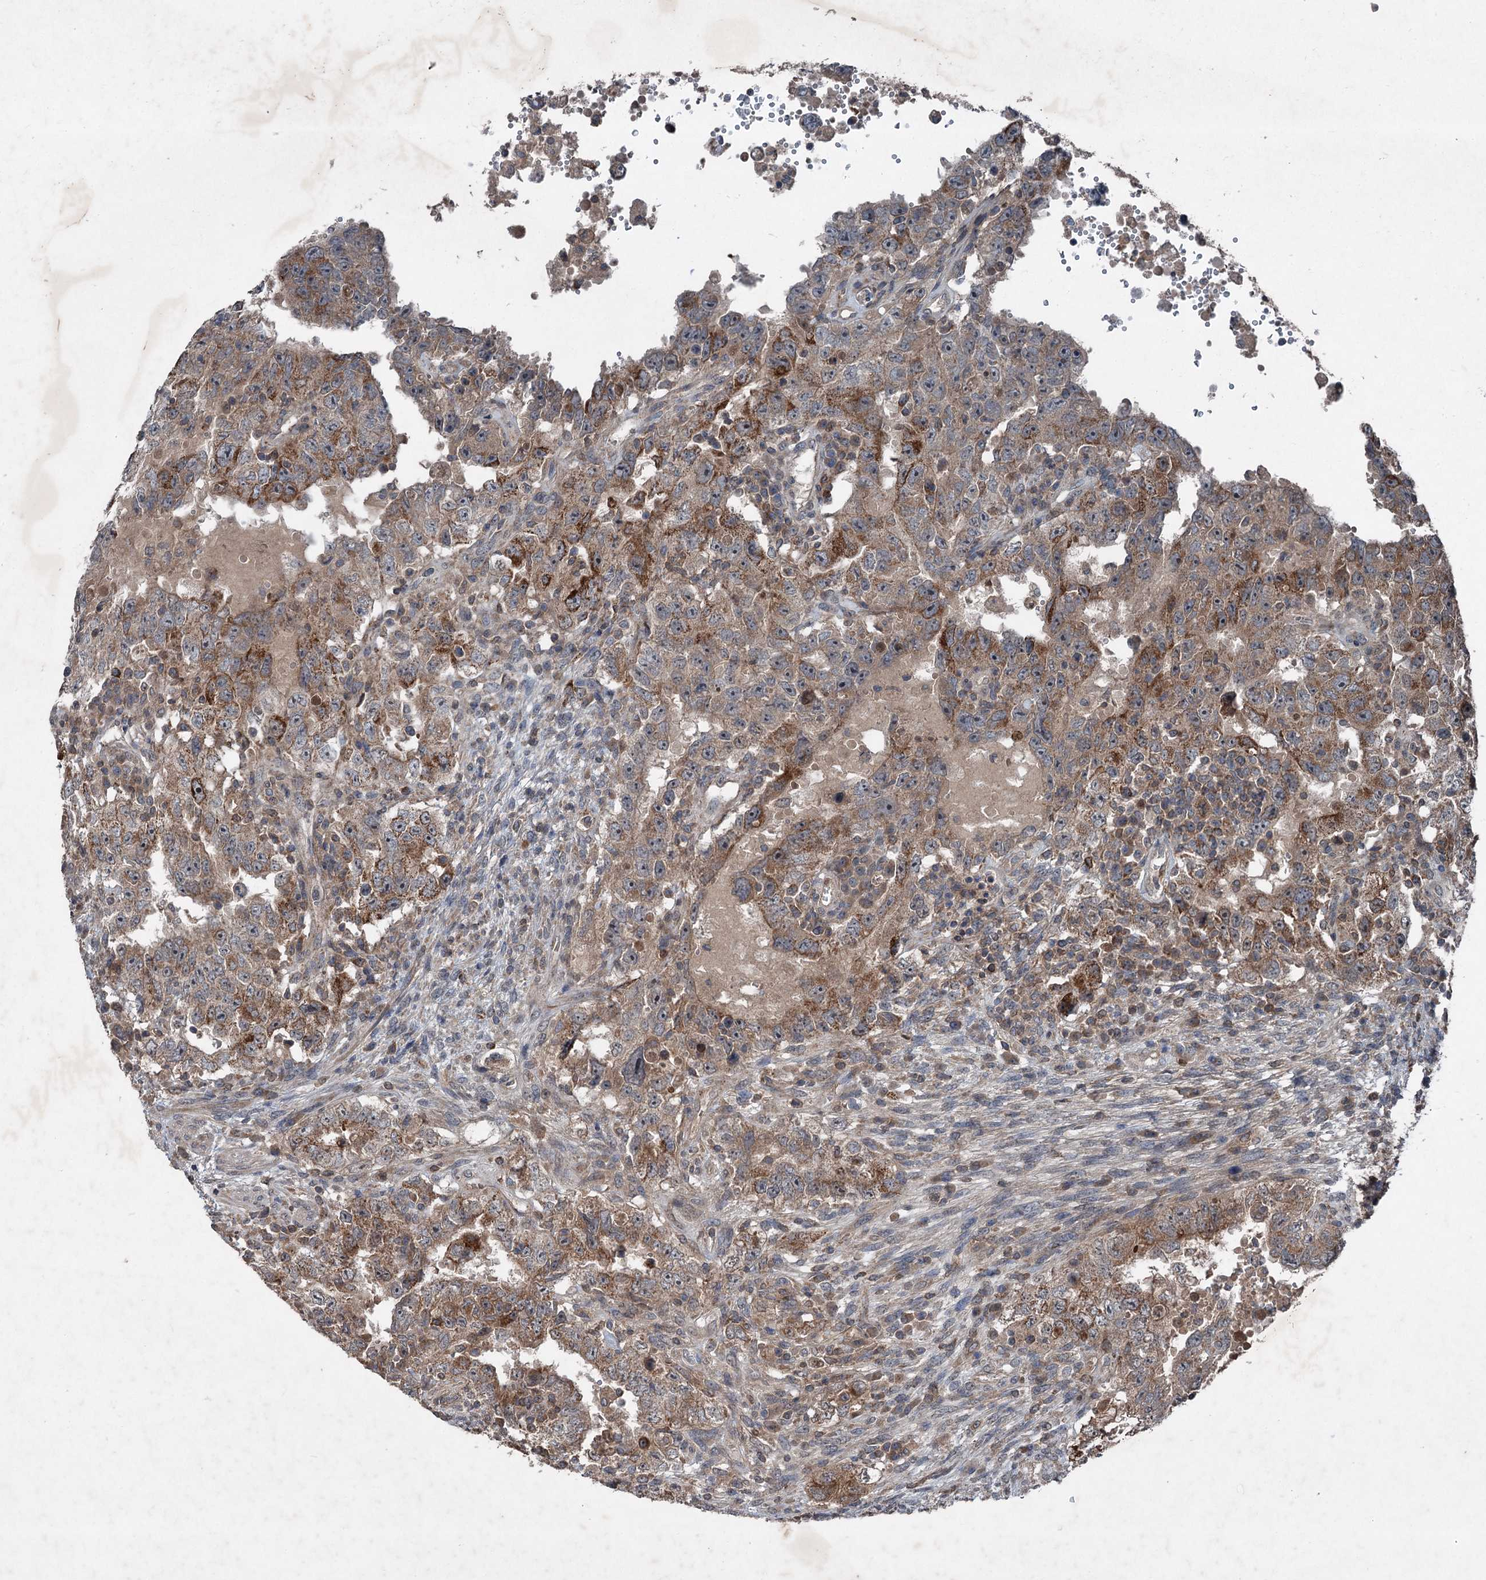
{"staining": {"intensity": "moderate", "quantity": ">75%", "location": "cytoplasmic/membranous"}, "tissue": "testis cancer", "cell_type": "Tumor cells", "image_type": "cancer", "snomed": [{"axis": "morphology", "description": "Carcinoma, Embryonal, NOS"}, {"axis": "topography", "description": "Testis"}], "caption": "DAB immunohistochemical staining of testis embryonal carcinoma demonstrates moderate cytoplasmic/membranous protein expression in approximately >75% of tumor cells.", "gene": "ALAS1", "patient": {"sex": "male", "age": 26}}